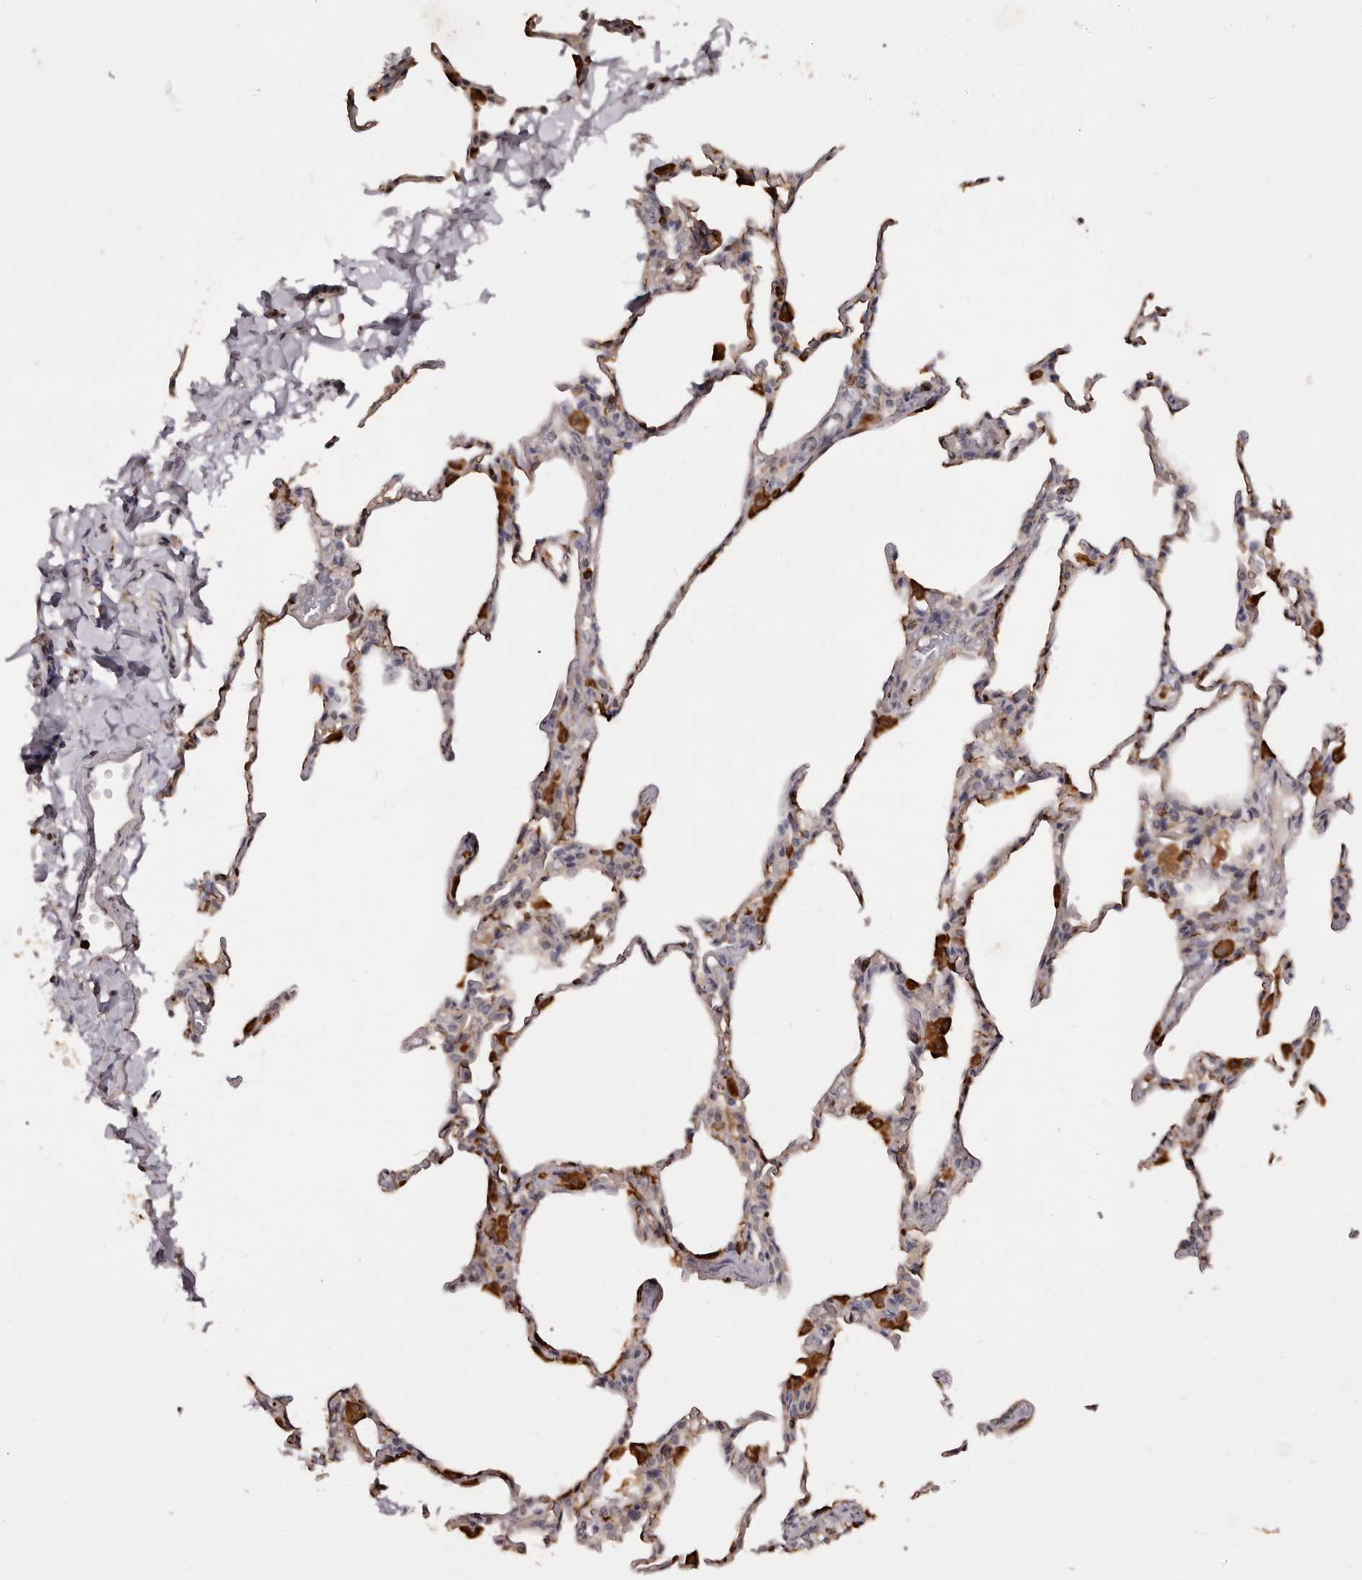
{"staining": {"intensity": "moderate", "quantity": "<25%", "location": "cytoplasmic/membranous"}, "tissue": "lung", "cell_type": "Alveolar cells", "image_type": "normal", "snomed": [{"axis": "morphology", "description": "Normal tissue, NOS"}, {"axis": "topography", "description": "Lung"}], "caption": "Brown immunohistochemical staining in benign lung exhibits moderate cytoplasmic/membranous positivity in approximately <25% of alveolar cells.", "gene": "TNNI1", "patient": {"sex": "male", "age": 20}}